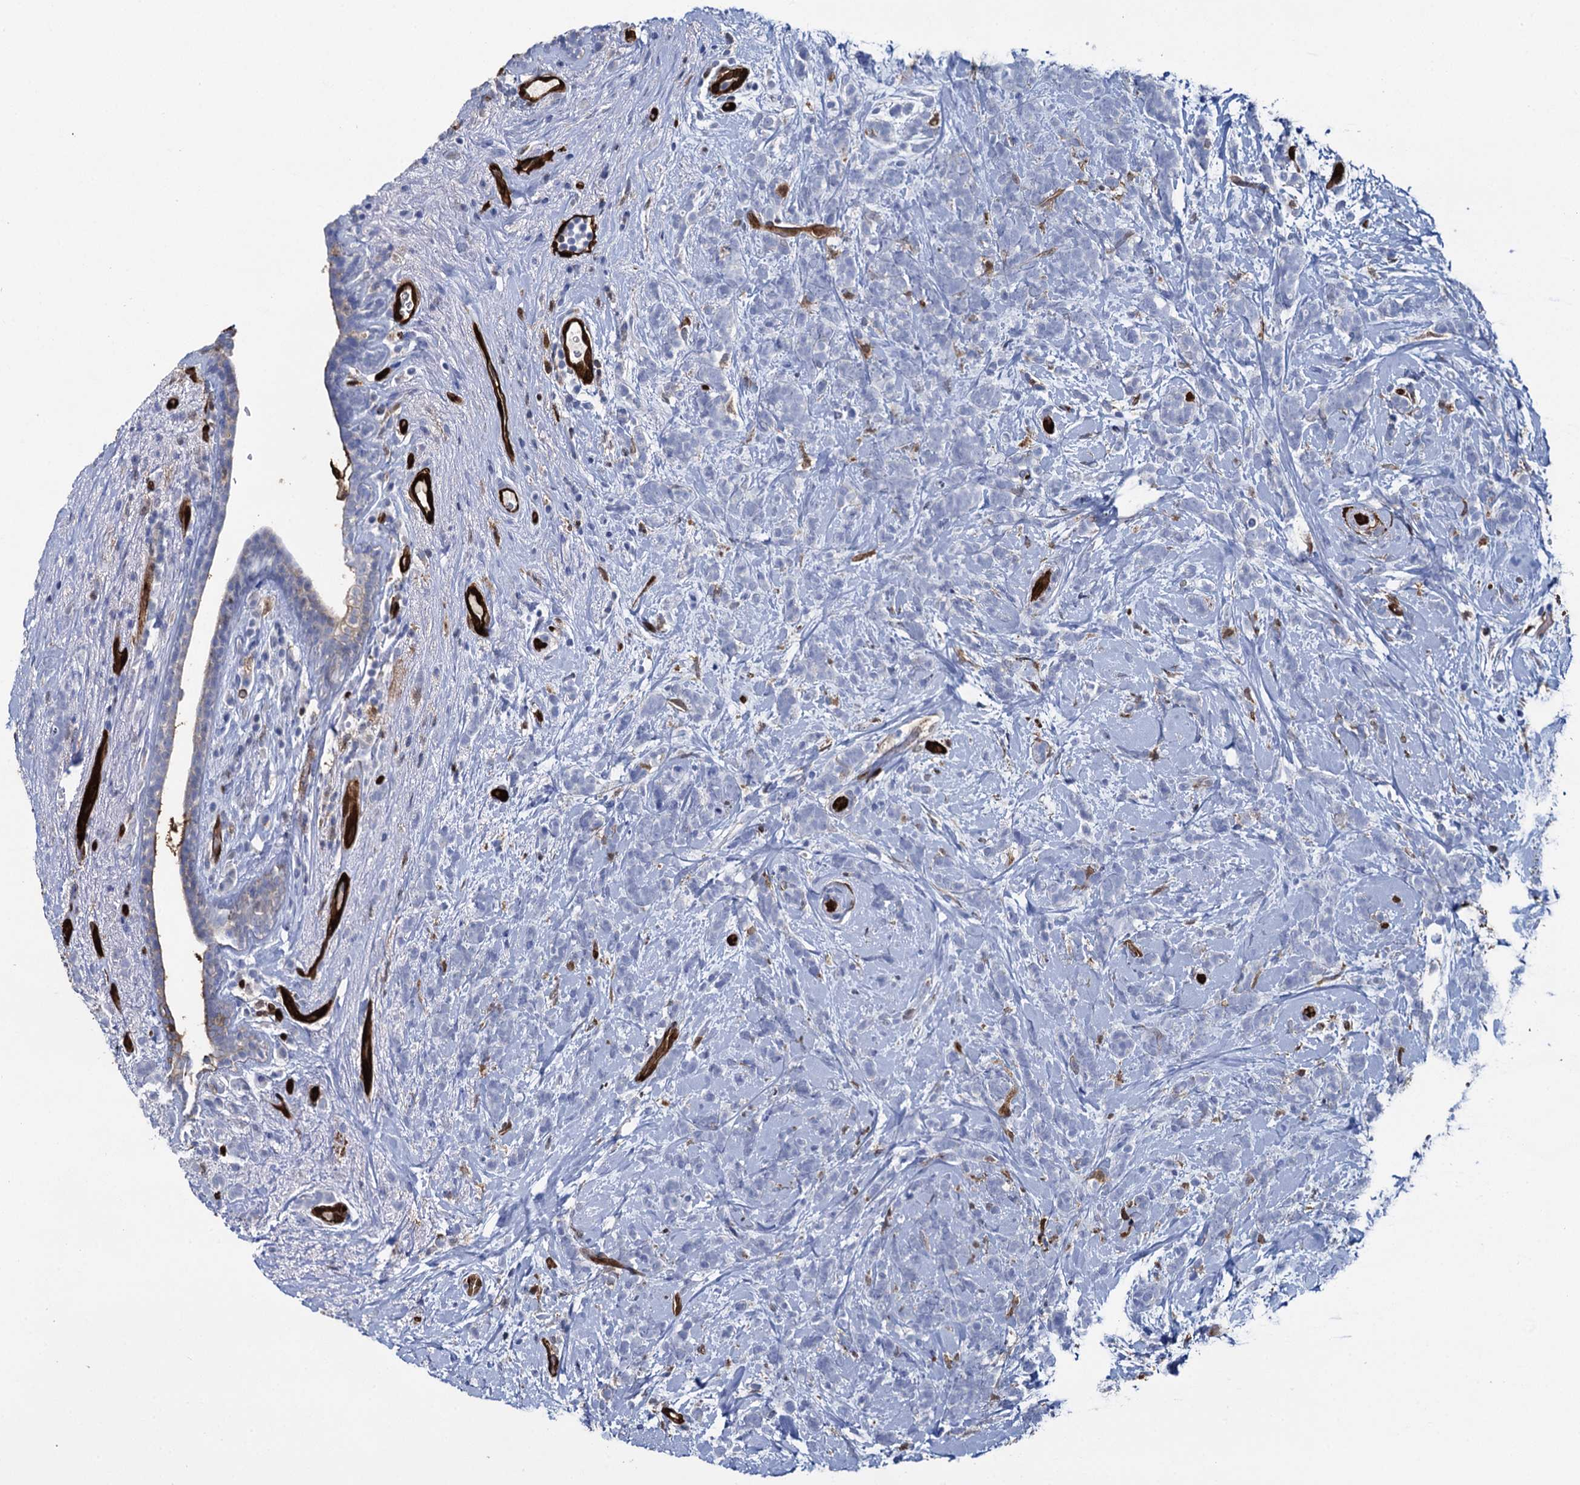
{"staining": {"intensity": "negative", "quantity": "none", "location": "none"}, "tissue": "breast cancer", "cell_type": "Tumor cells", "image_type": "cancer", "snomed": [{"axis": "morphology", "description": "Lobular carcinoma"}, {"axis": "topography", "description": "Breast"}], "caption": "A high-resolution photomicrograph shows IHC staining of breast lobular carcinoma, which displays no significant staining in tumor cells. (DAB IHC with hematoxylin counter stain).", "gene": "FABP5", "patient": {"sex": "female", "age": 58}}